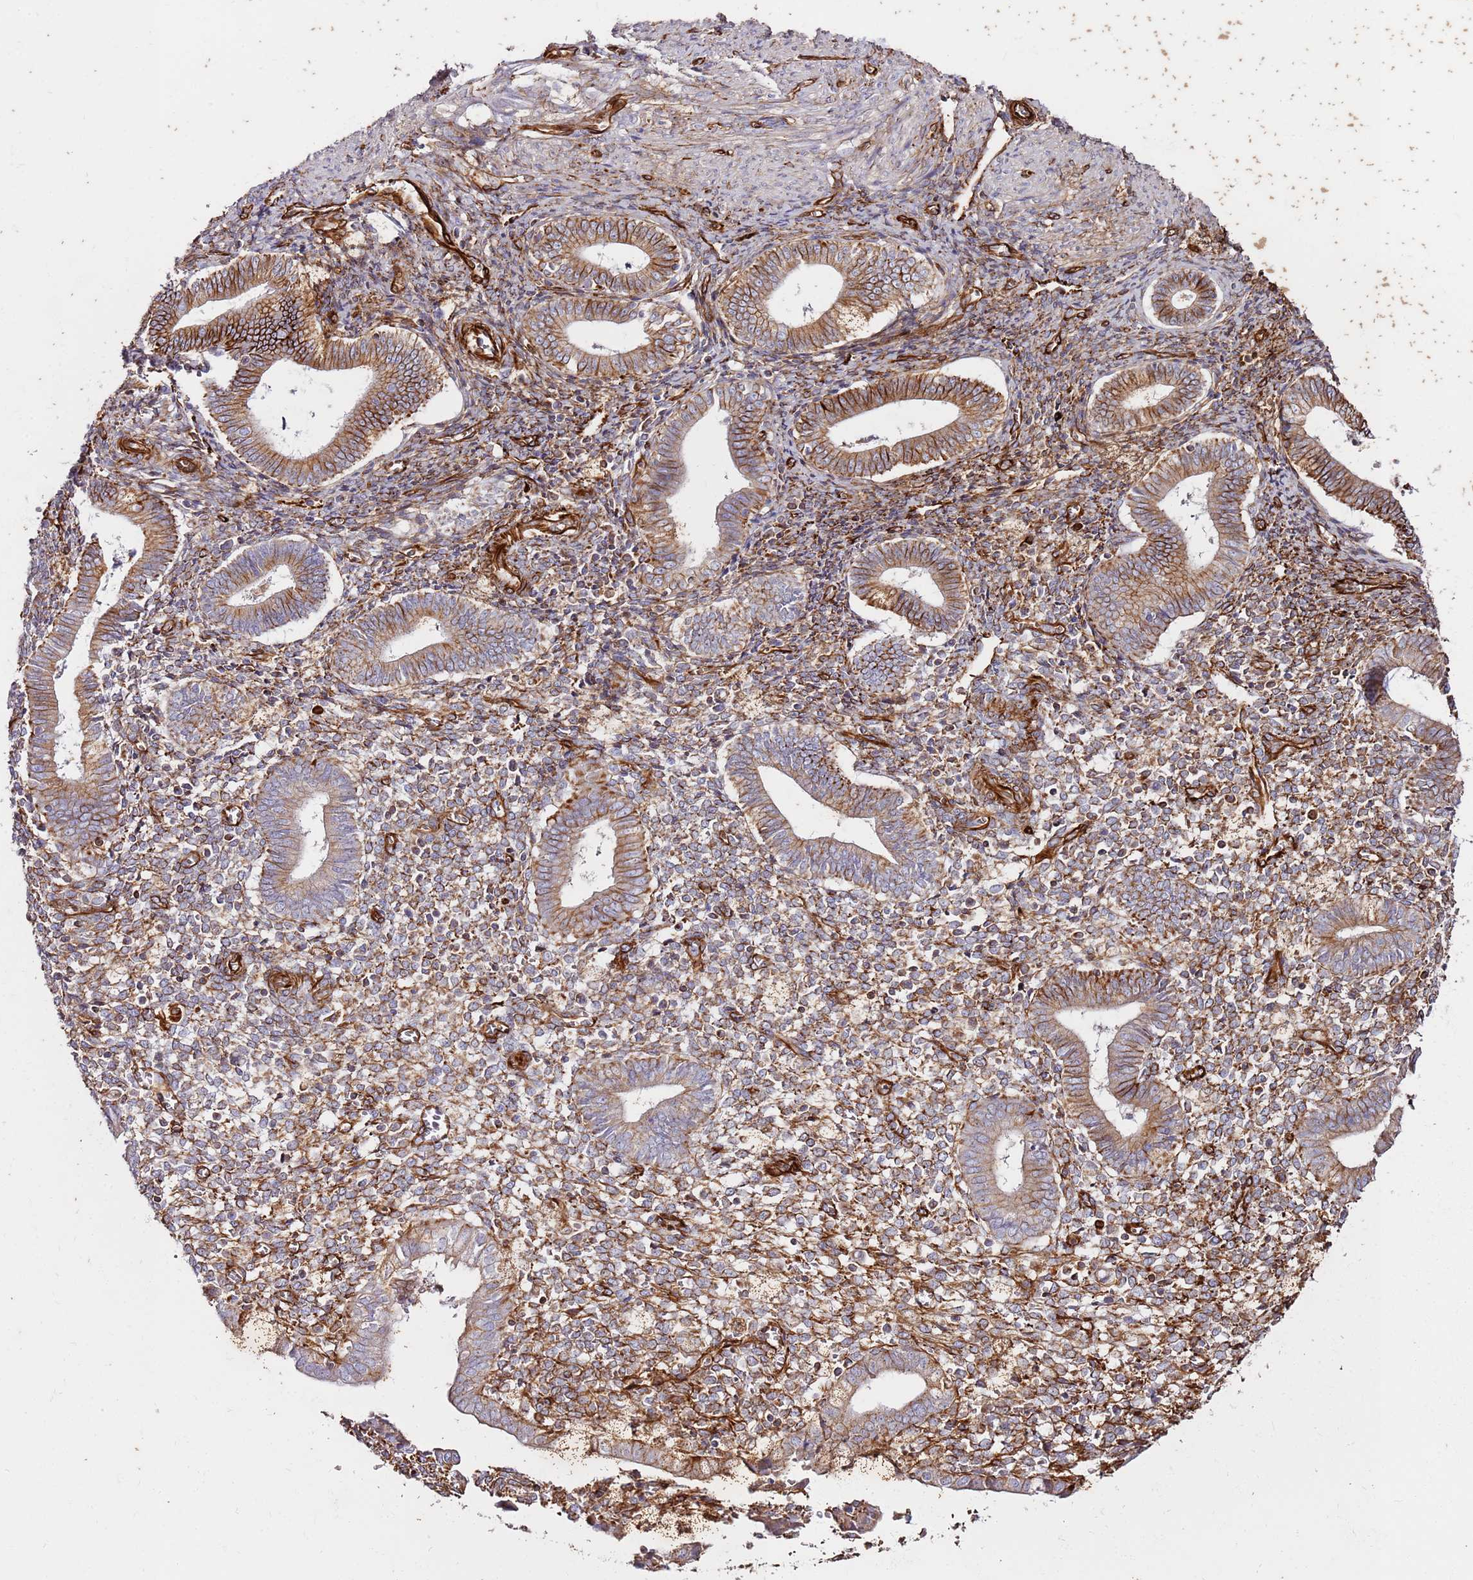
{"staining": {"intensity": "moderate", "quantity": "25%-75%", "location": "cytoplasmic/membranous"}, "tissue": "endometrium", "cell_type": "Cells in endometrial stroma", "image_type": "normal", "snomed": [{"axis": "morphology", "description": "Normal tissue, NOS"}, {"axis": "topography", "description": "Other"}, {"axis": "topography", "description": "Endometrium"}], "caption": "A histopathology image of human endometrium stained for a protein exhibits moderate cytoplasmic/membranous brown staining in cells in endometrial stroma. The protein is shown in brown color, while the nuclei are stained blue.", "gene": "MRGPRE", "patient": {"sex": "female", "age": 44}}